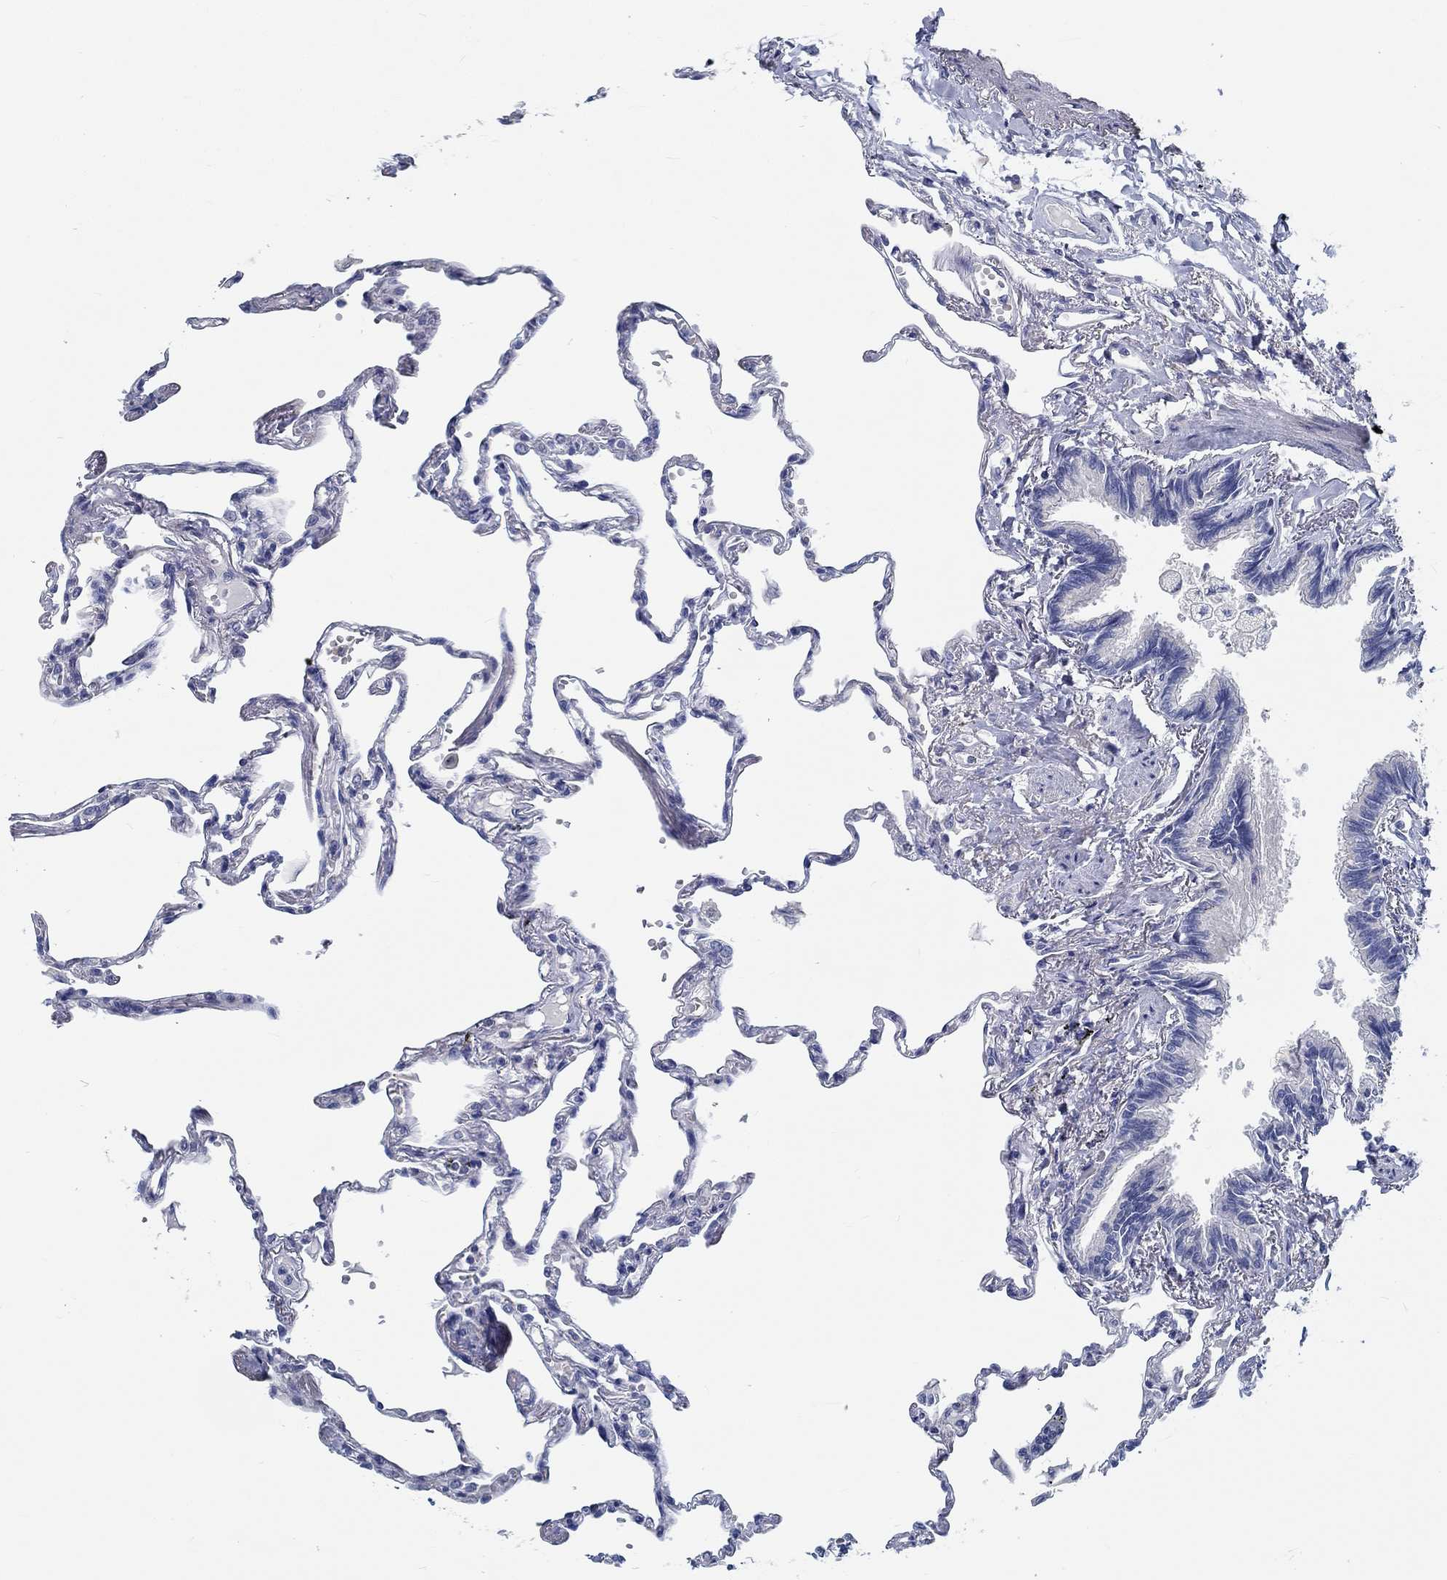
{"staining": {"intensity": "negative", "quantity": "none", "location": "none"}, "tissue": "lung", "cell_type": "Alveolar cells", "image_type": "normal", "snomed": [{"axis": "morphology", "description": "Normal tissue, NOS"}, {"axis": "topography", "description": "Lung"}], "caption": "Lung stained for a protein using immunohistochemistry (IHC) shows no positivity alveolar cells.", "gene": "MYBPC1", "patient": {"sex": "male", "age": 78}}